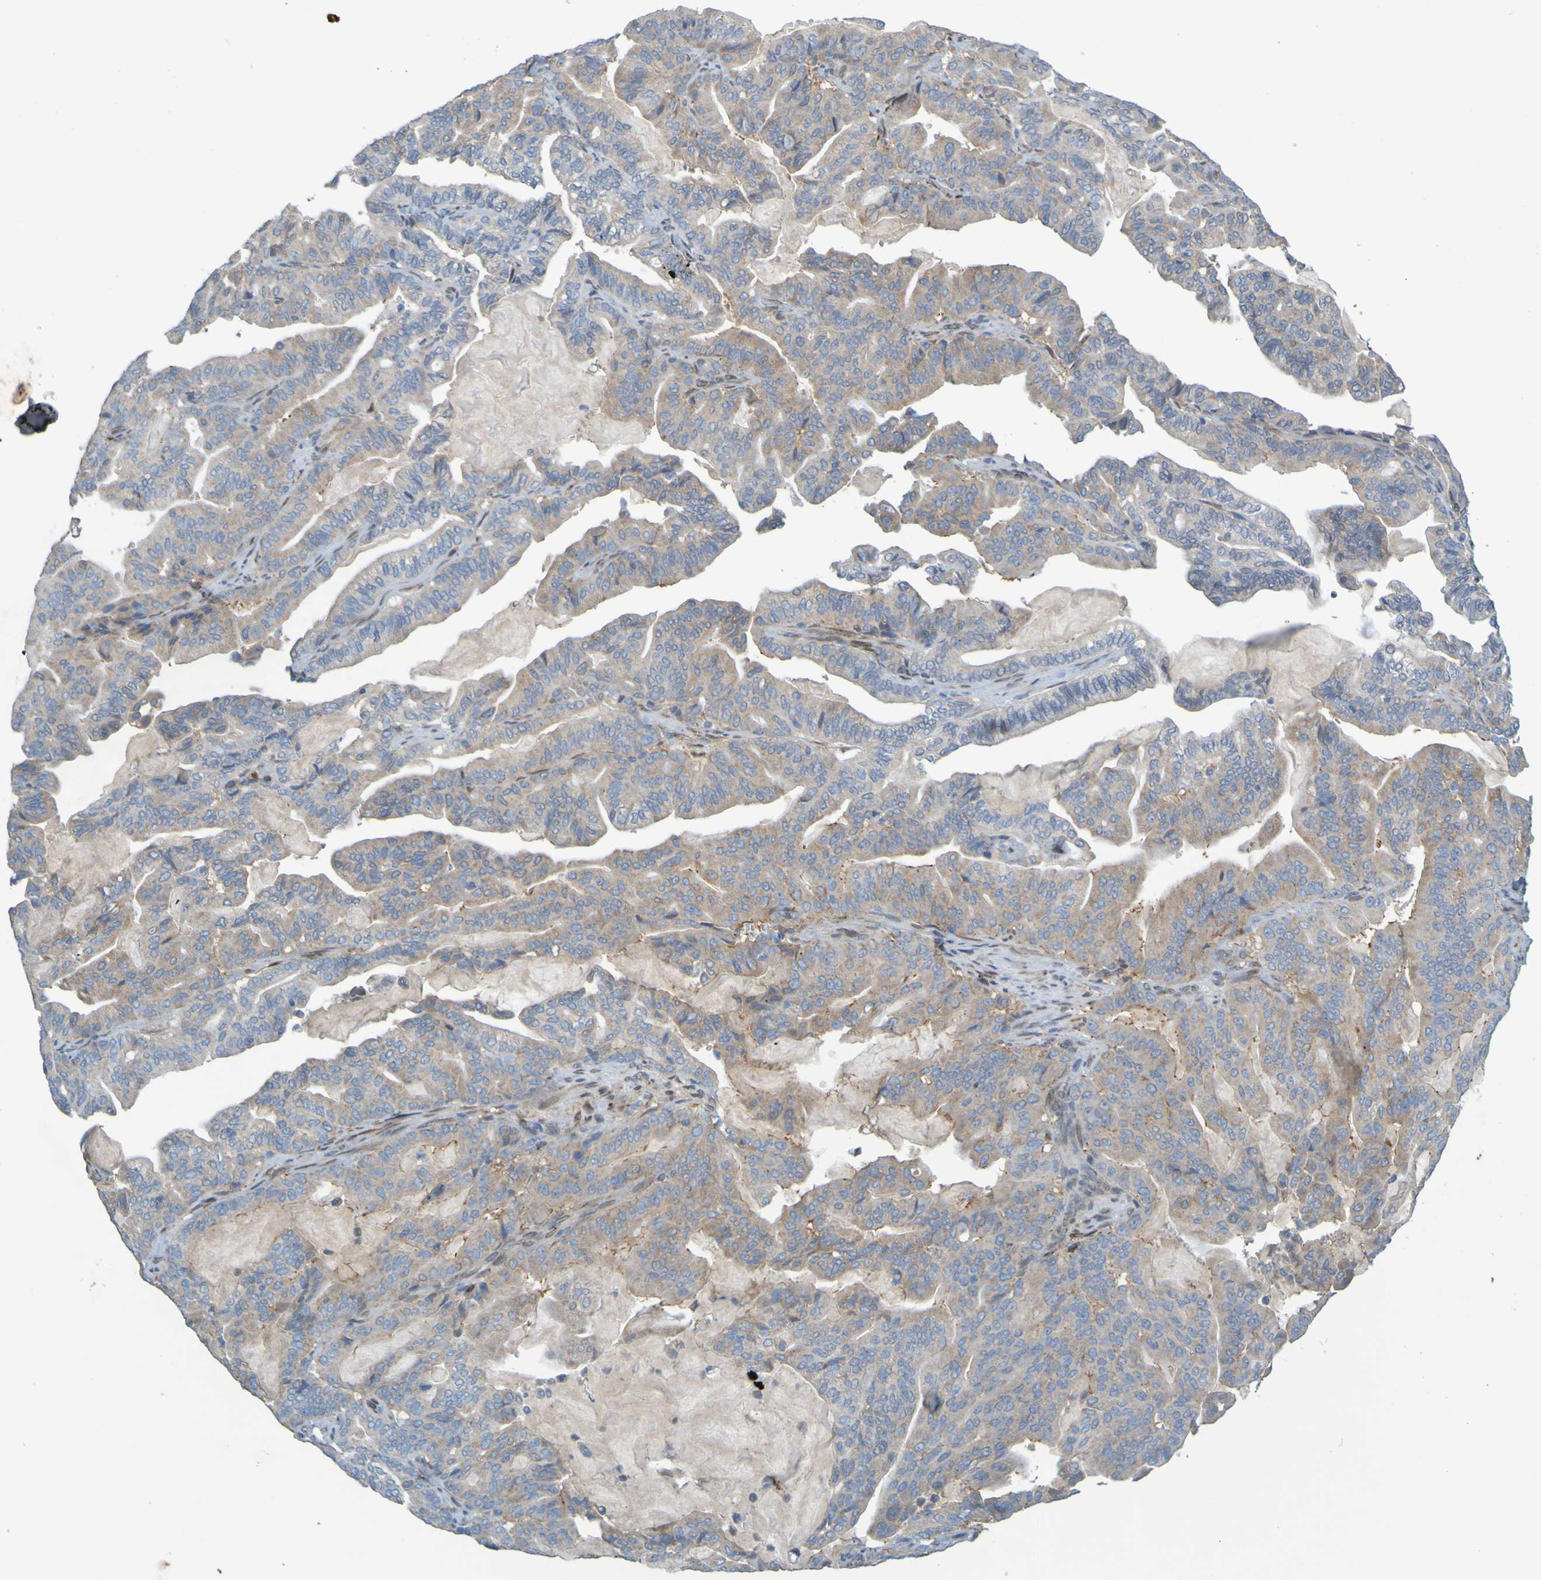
{"staining": {"intensity": "weak", "quantity": ">75%", "location": "cytoplasmic/membranous"}, "tissue": "pancreatic cancer", "cell_type": "Tumor cells", "image_type": "cancer", "snomed": [{"axis": "morphology", "description": "Adenocarcinoma, NOS"}, {"axis": "topography", "description": "Pancreas"}], "caption": "Adenocarcinoma (pancreatic) stained with a protein marker demonstrates weak staining in tumor cells.", "gene": "MAG", "patient": {"sex": "male", "age": 63}}